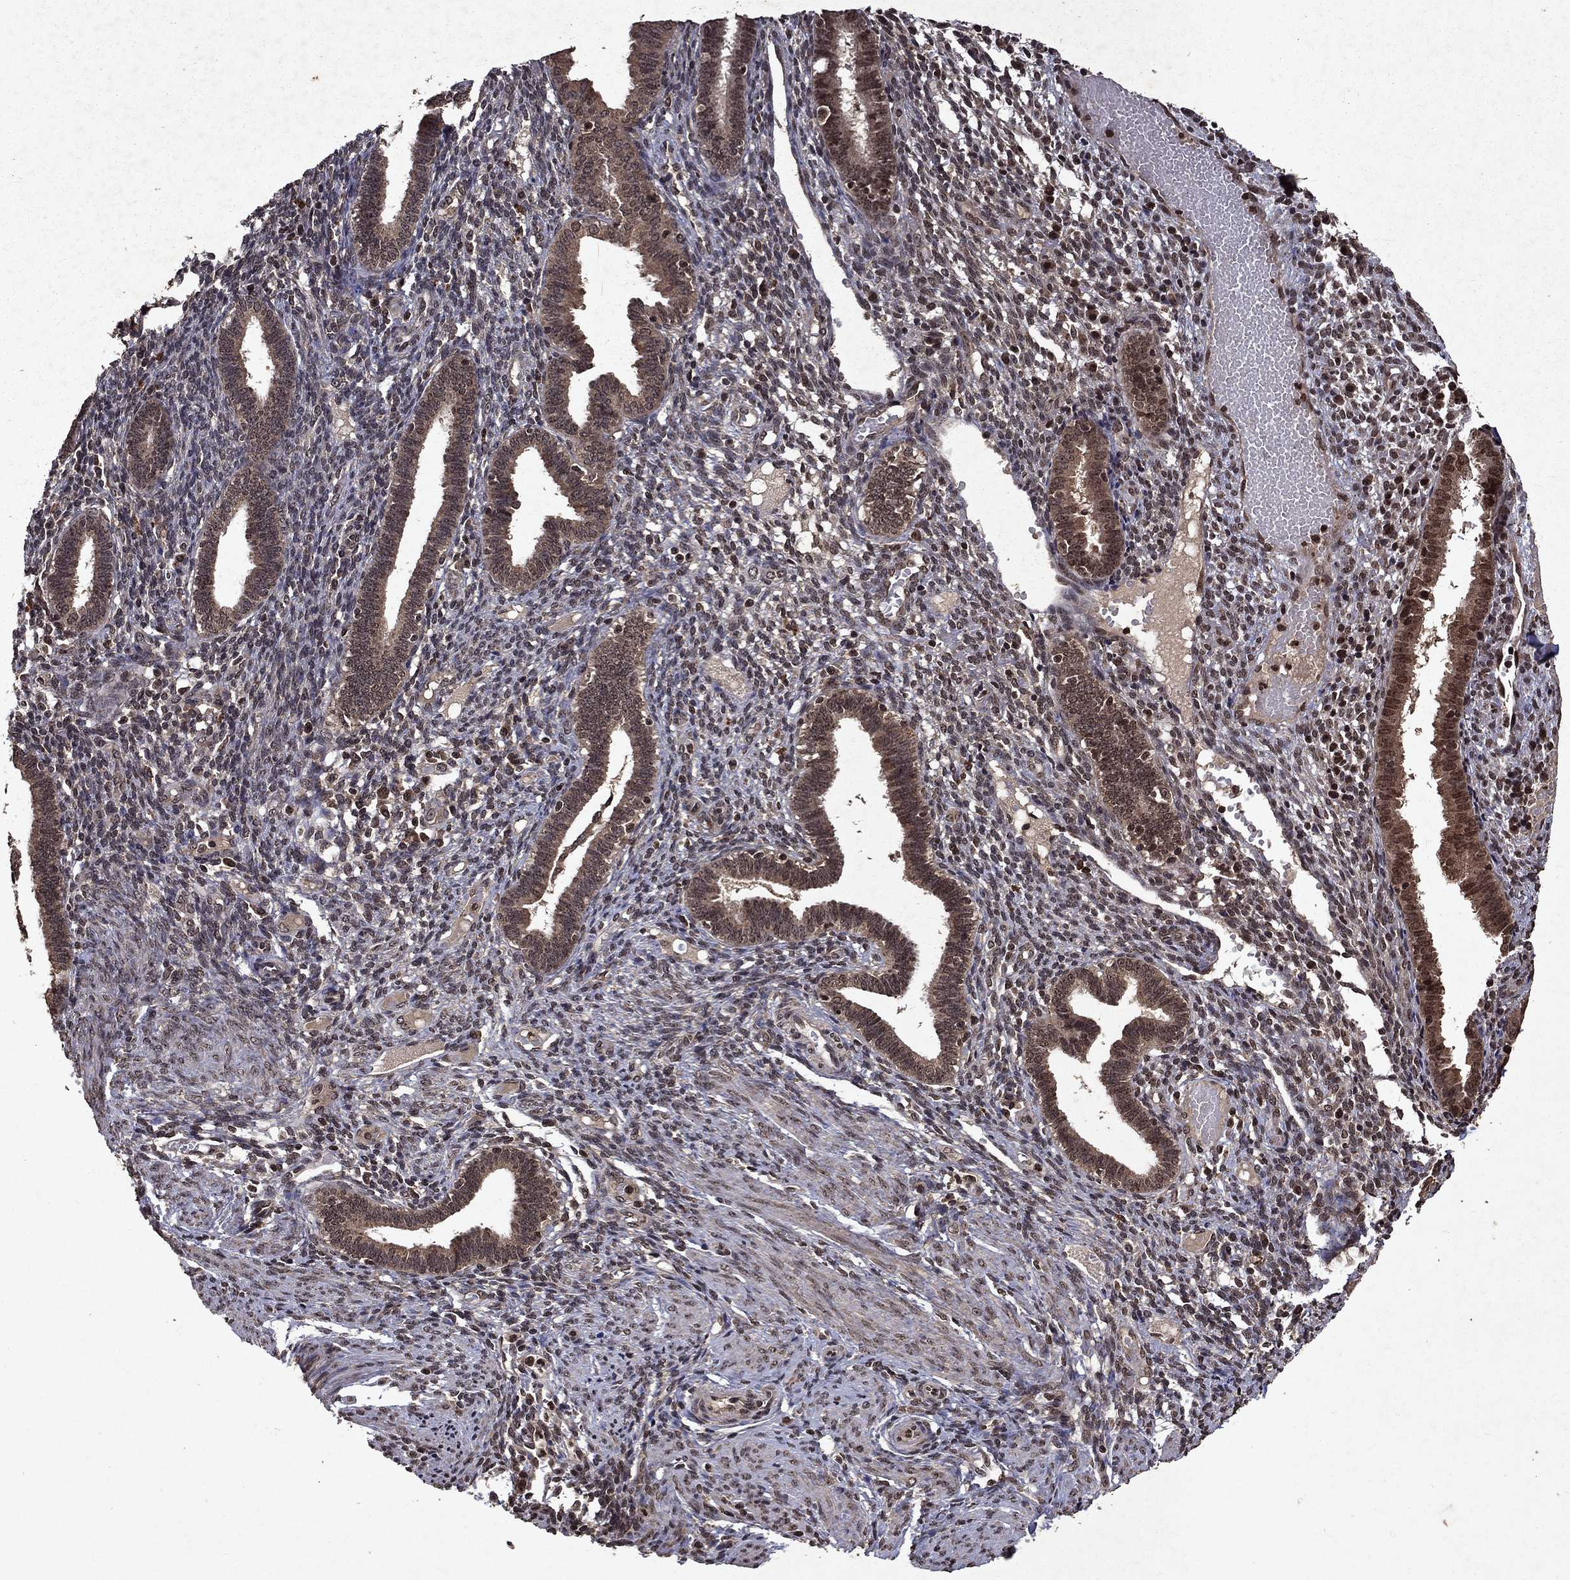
{"staining": {"intensity": "moderate", "quantity": ">75%", "location": "nuclear"}, "tissue": "endometrium", "cell_type": "Cells in endometrial stroma", "image_type": "normal", "snomed": [{"axis": "morphology", "description": "Normal tissue, NOS"}, {"axis": "topography", "description": "Endometrium"}], "caption": "This micrograph demonstrates immunohistochemistry staining of benign endometrium, with medium moderate nuclear staining in about >75% of cells in endometrial stroma.", "gene": "PIN4", "patient": {"sex": "female", "age": 42}}